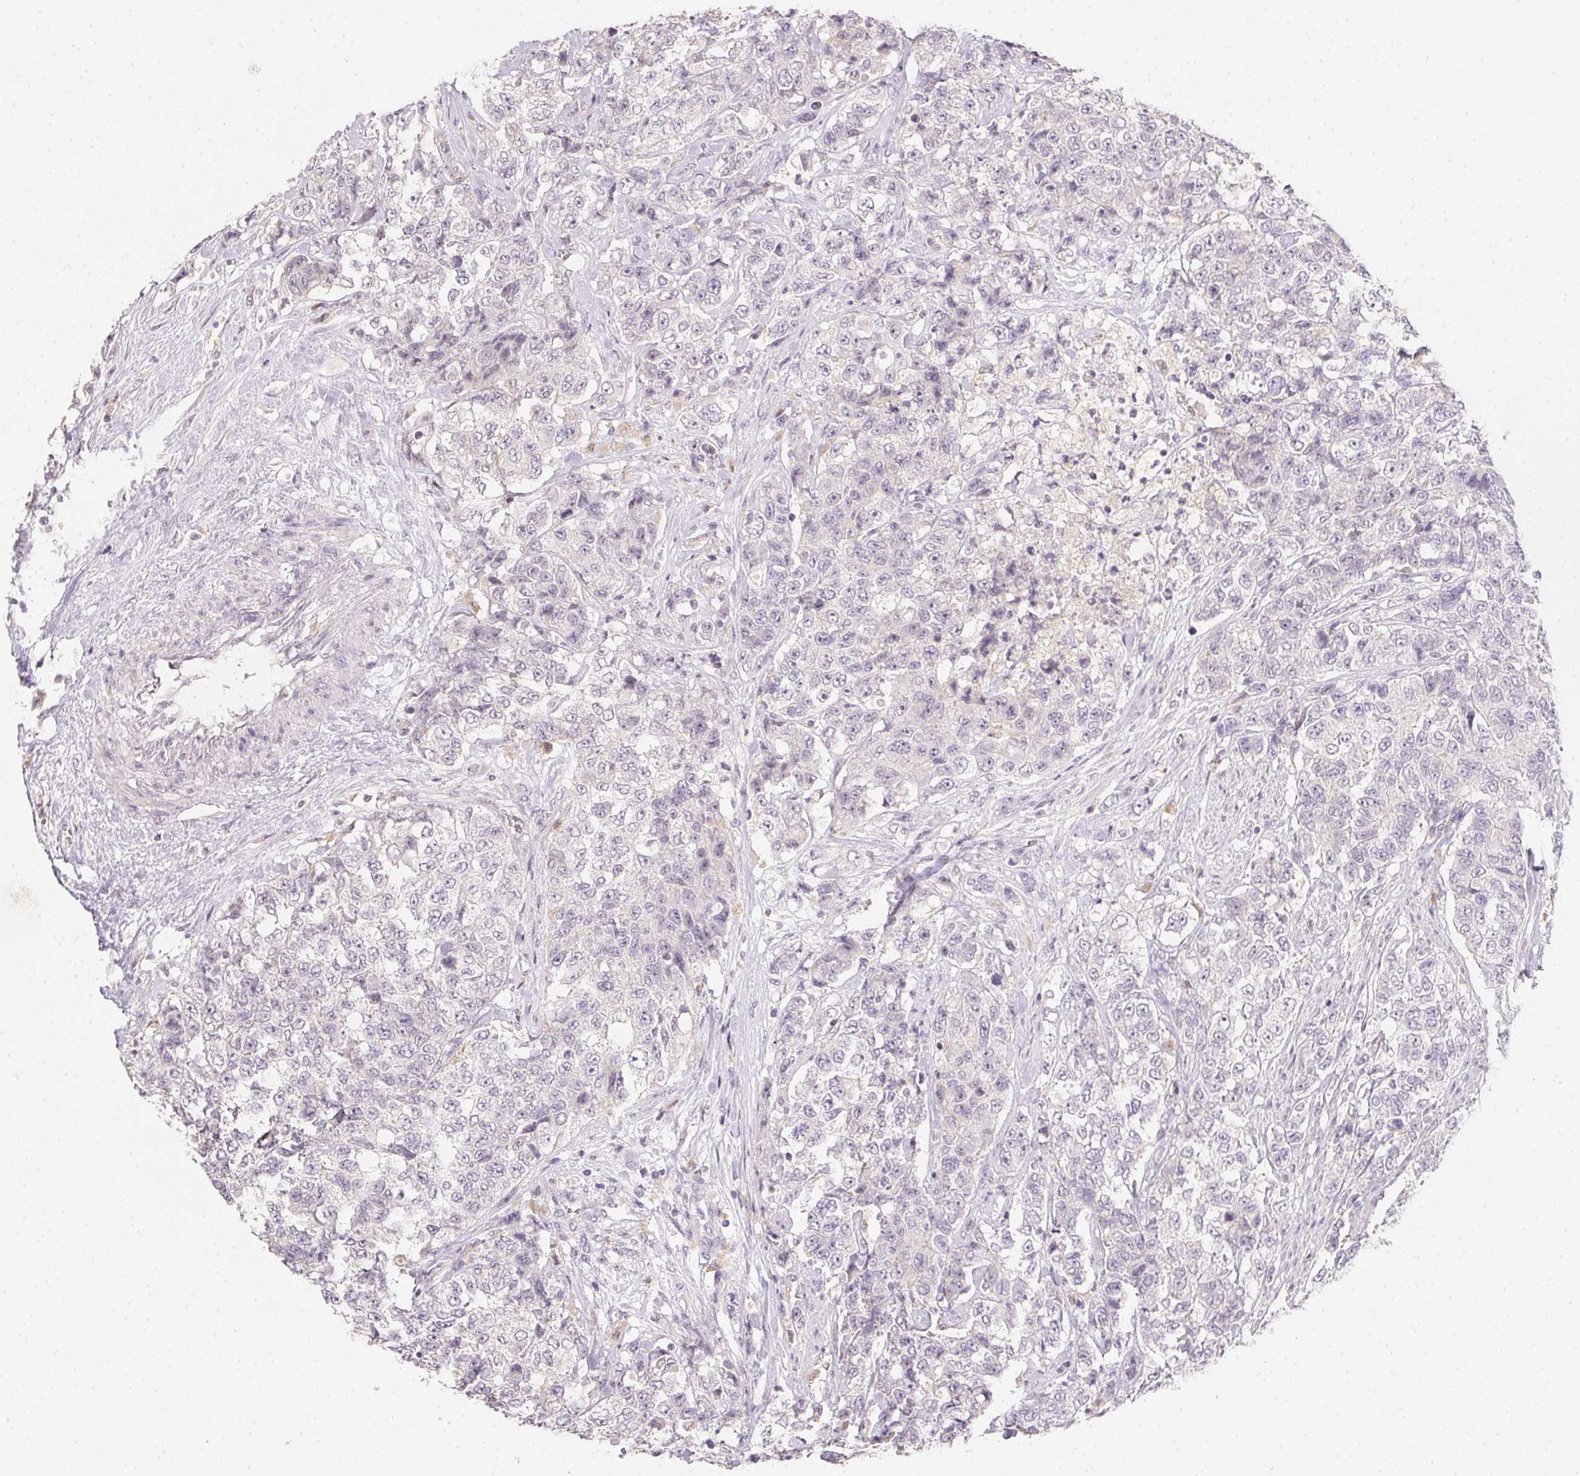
{"staining": {"intensity": "negative", "quantity": "none", "location": "none"}, "tissue": "urothelial cancer", "cell_type": "Tumor cells", "image_type": "cancer", "snomed": [{"axis": "morphology", "description": "Urothelial carcinoma, High grade"}, {"axis": "topography", "description": "Urinary bladder"}], "caption": "There is no significant staining in tumor cells of high-grade urothelial carcinoma.", "gene": "SLC6A18", "patient": {"sex": "female", "age": 78}}